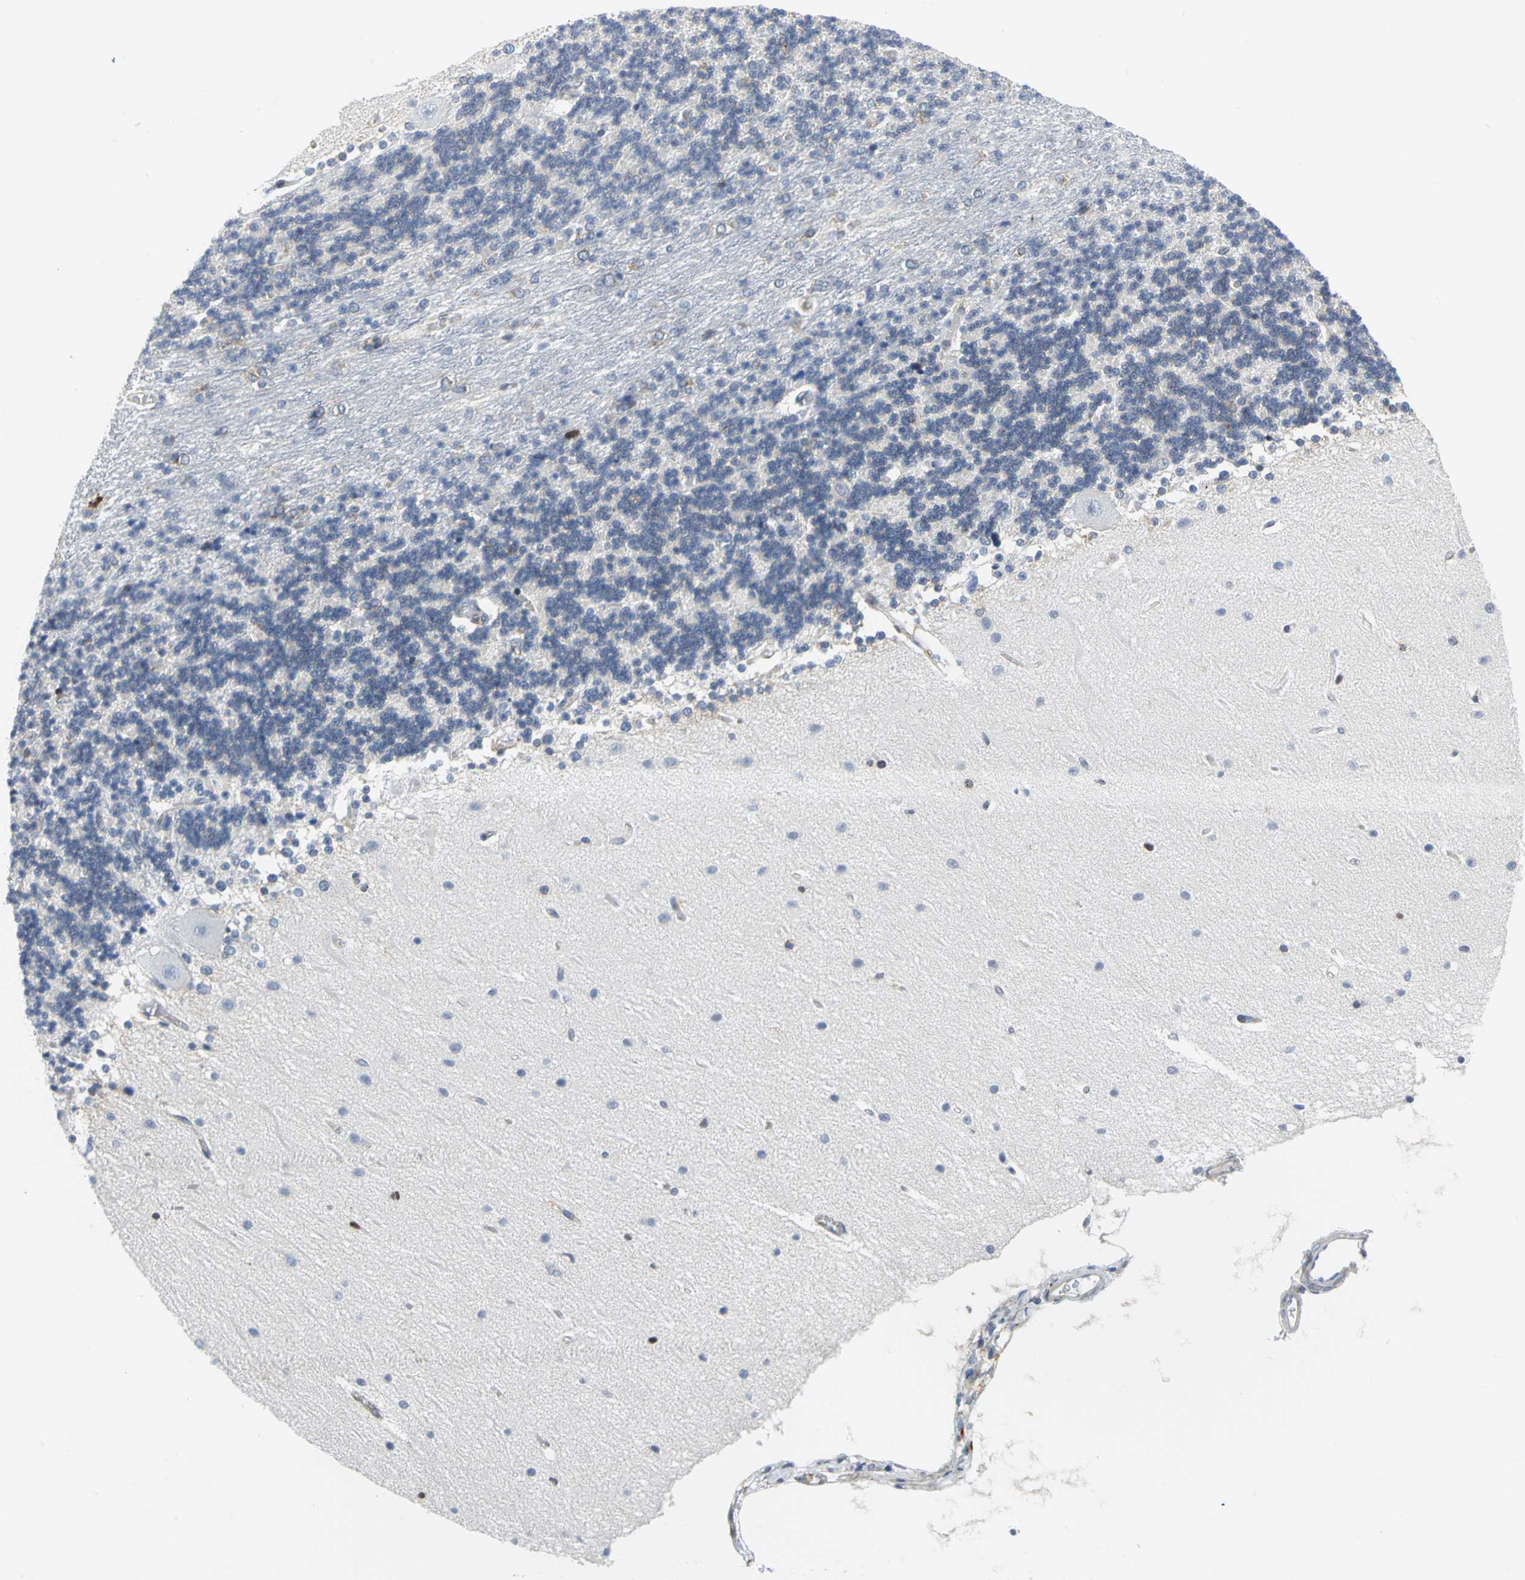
{"staining": {"intensity": "moderate", "quantity": "<25%", "location": "cytoplasmic/membranous,nuclear"}, "tissue": "cerebellum", "cell_type": "Cells in granular layer", "image_type": "normal", "snomed": [{"axis": "morphology", "description": "Normal tissue, NOS"}, {"axis": "topography", "description": "Cerebellum"}], "caption": "Approximately <25% of cells in granular layer in normal cerebellum exhibit moderate cytoplasmic/membranous,nuclear protein positivity as visualized by brown immunohistochemical staining.", "gene": "YBX1", "patient": {"sex": "female", "age": 54}}